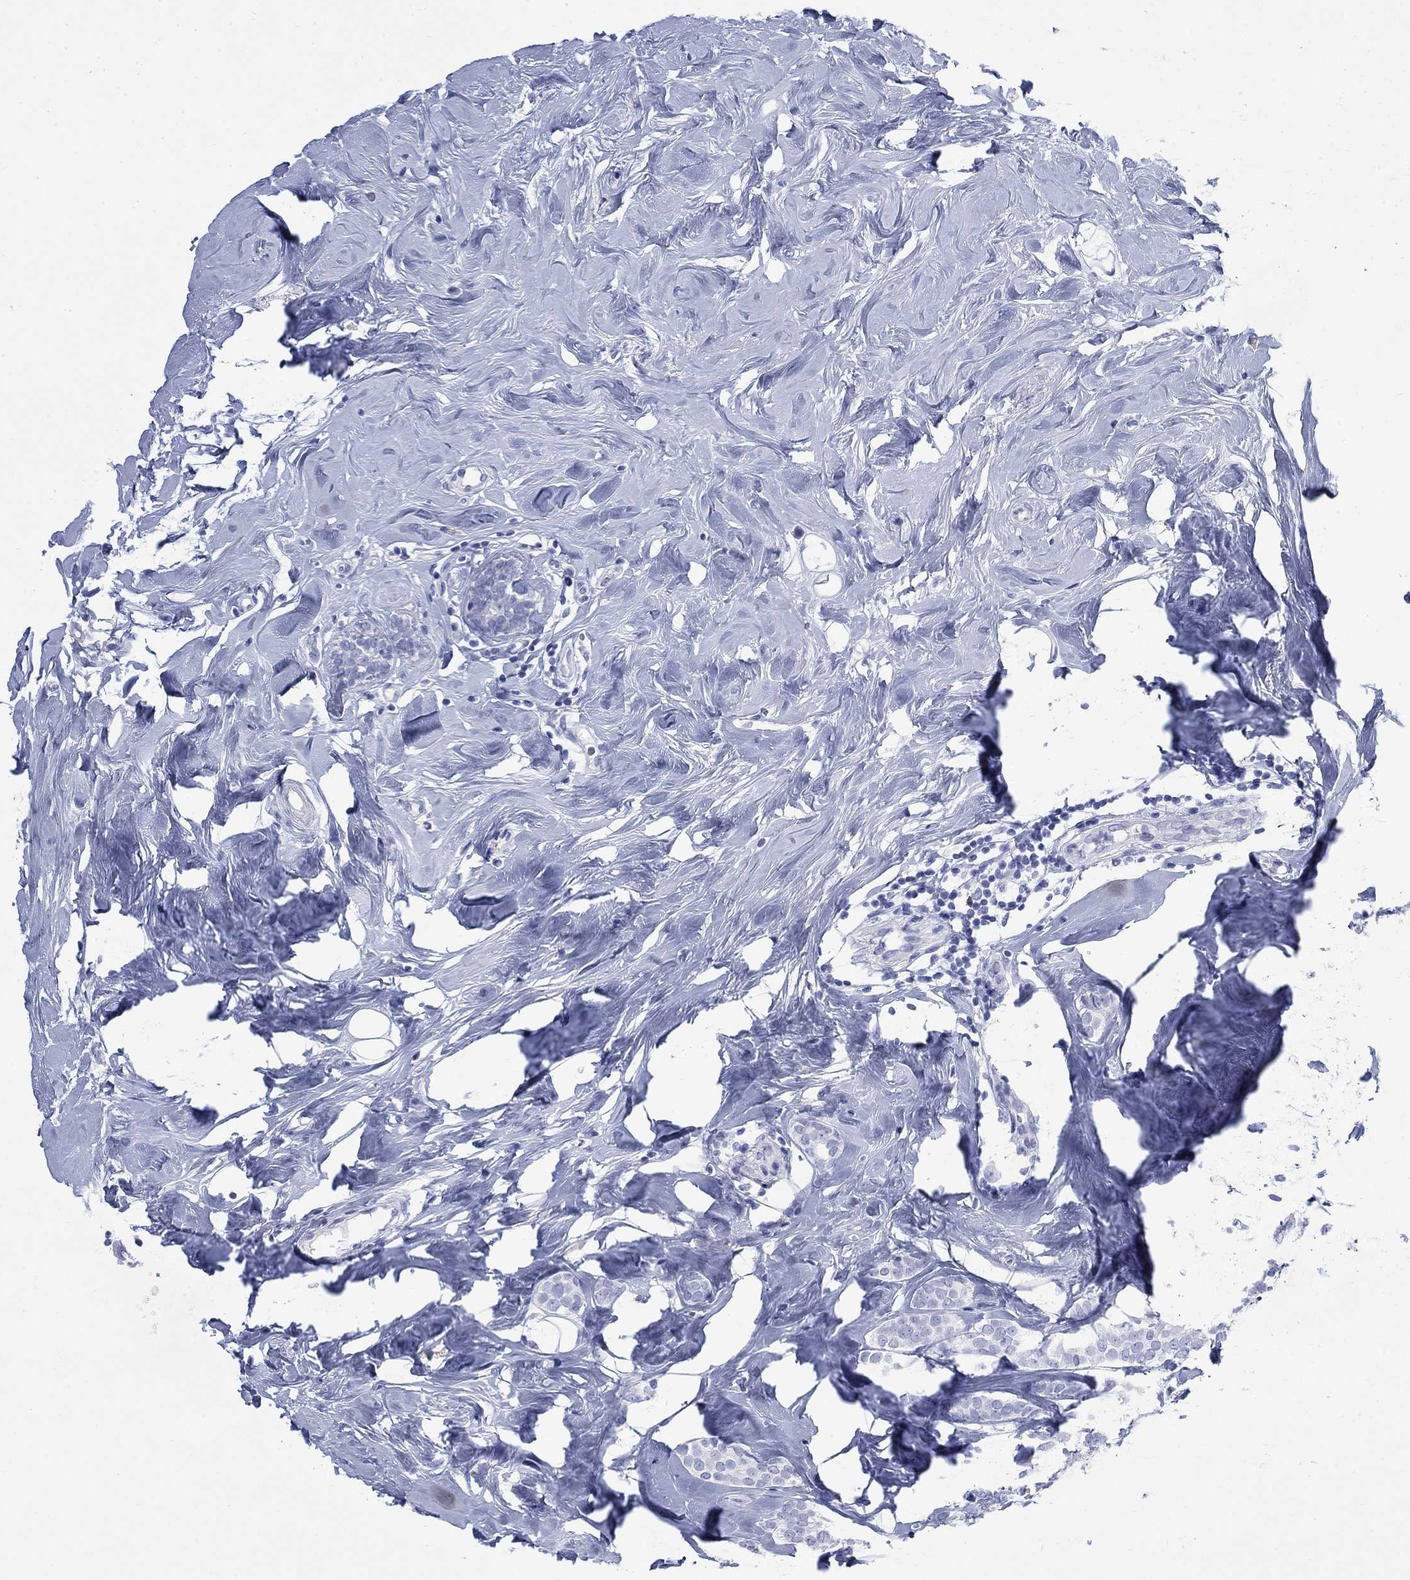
{"staining": {"intensity": "negative", "quantity": "none", "location": "none"}, "tissue": "breast cancer", "cell_type": "Tumor cells", "image_type": "cancer", "snomed": [{"axis": "morphology", "description": "Lobular carcinoma"}, {"axis": "topography", "description": "Breast"}], "caption": "IHC micrograph of human breast lobular carcinoma stained for a protein (brown), which demonstrates no expression in tumor cells.", "gene": "IGF2BP3", "patient": {"sex": "female", "age": 49}}